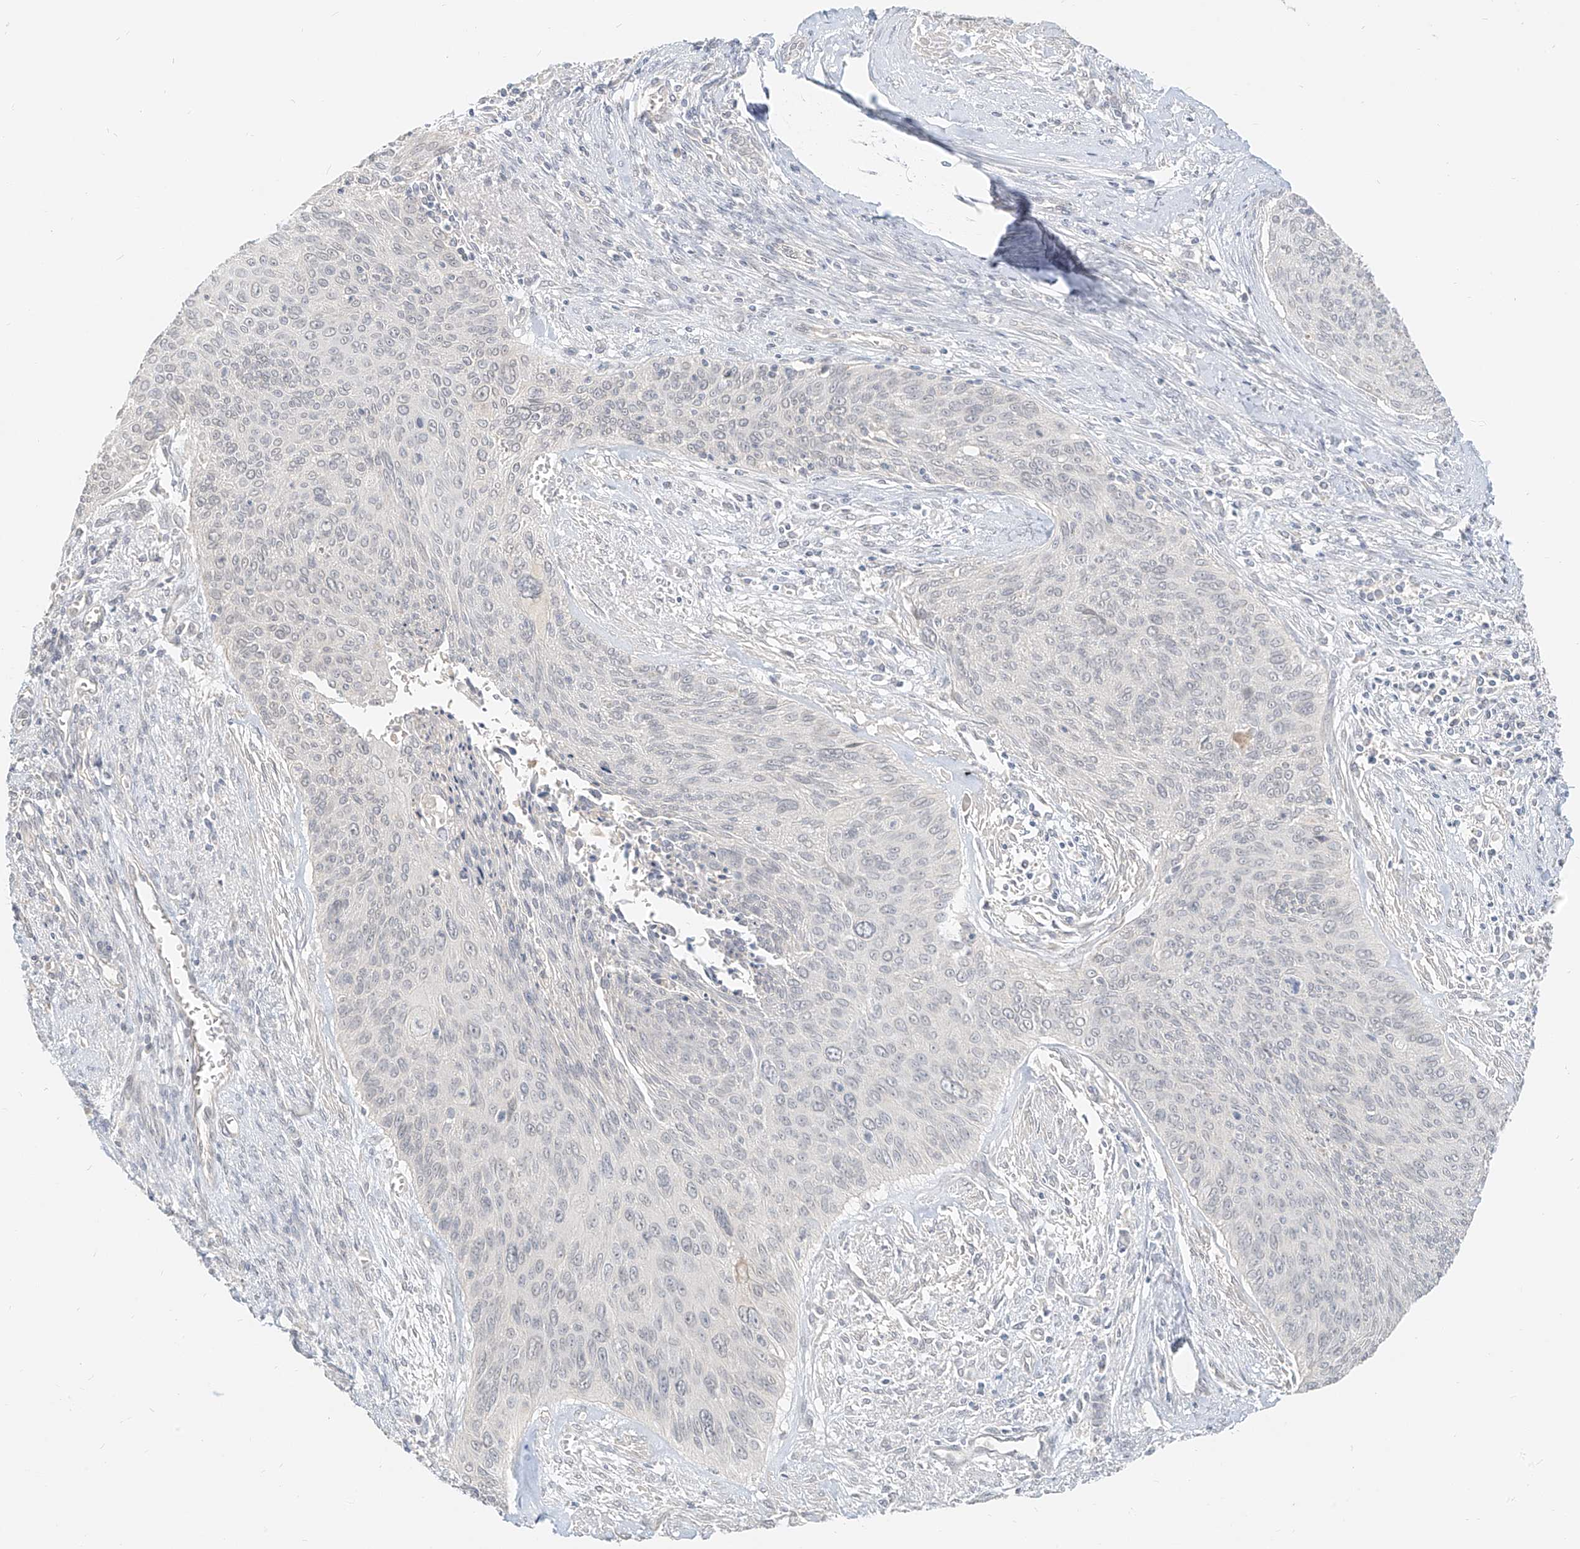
{"staining": {"intensity": "negative", "quantity": "none", "location": "none"}, "tissue": "cervical cancer", "cell_type": "Tumor cells", "image_type": "cancer", "snomed": [{"axis": "morphology", "description": "Squamous cell carcinoma, NOS"}, {"axis": "topography", "description": "Cervix"}], "caption": "There is no significant expression in tumor cells of cervical cancer.", "gene": "LIPT1", "patient": {"sex": "female", "age": 55}}